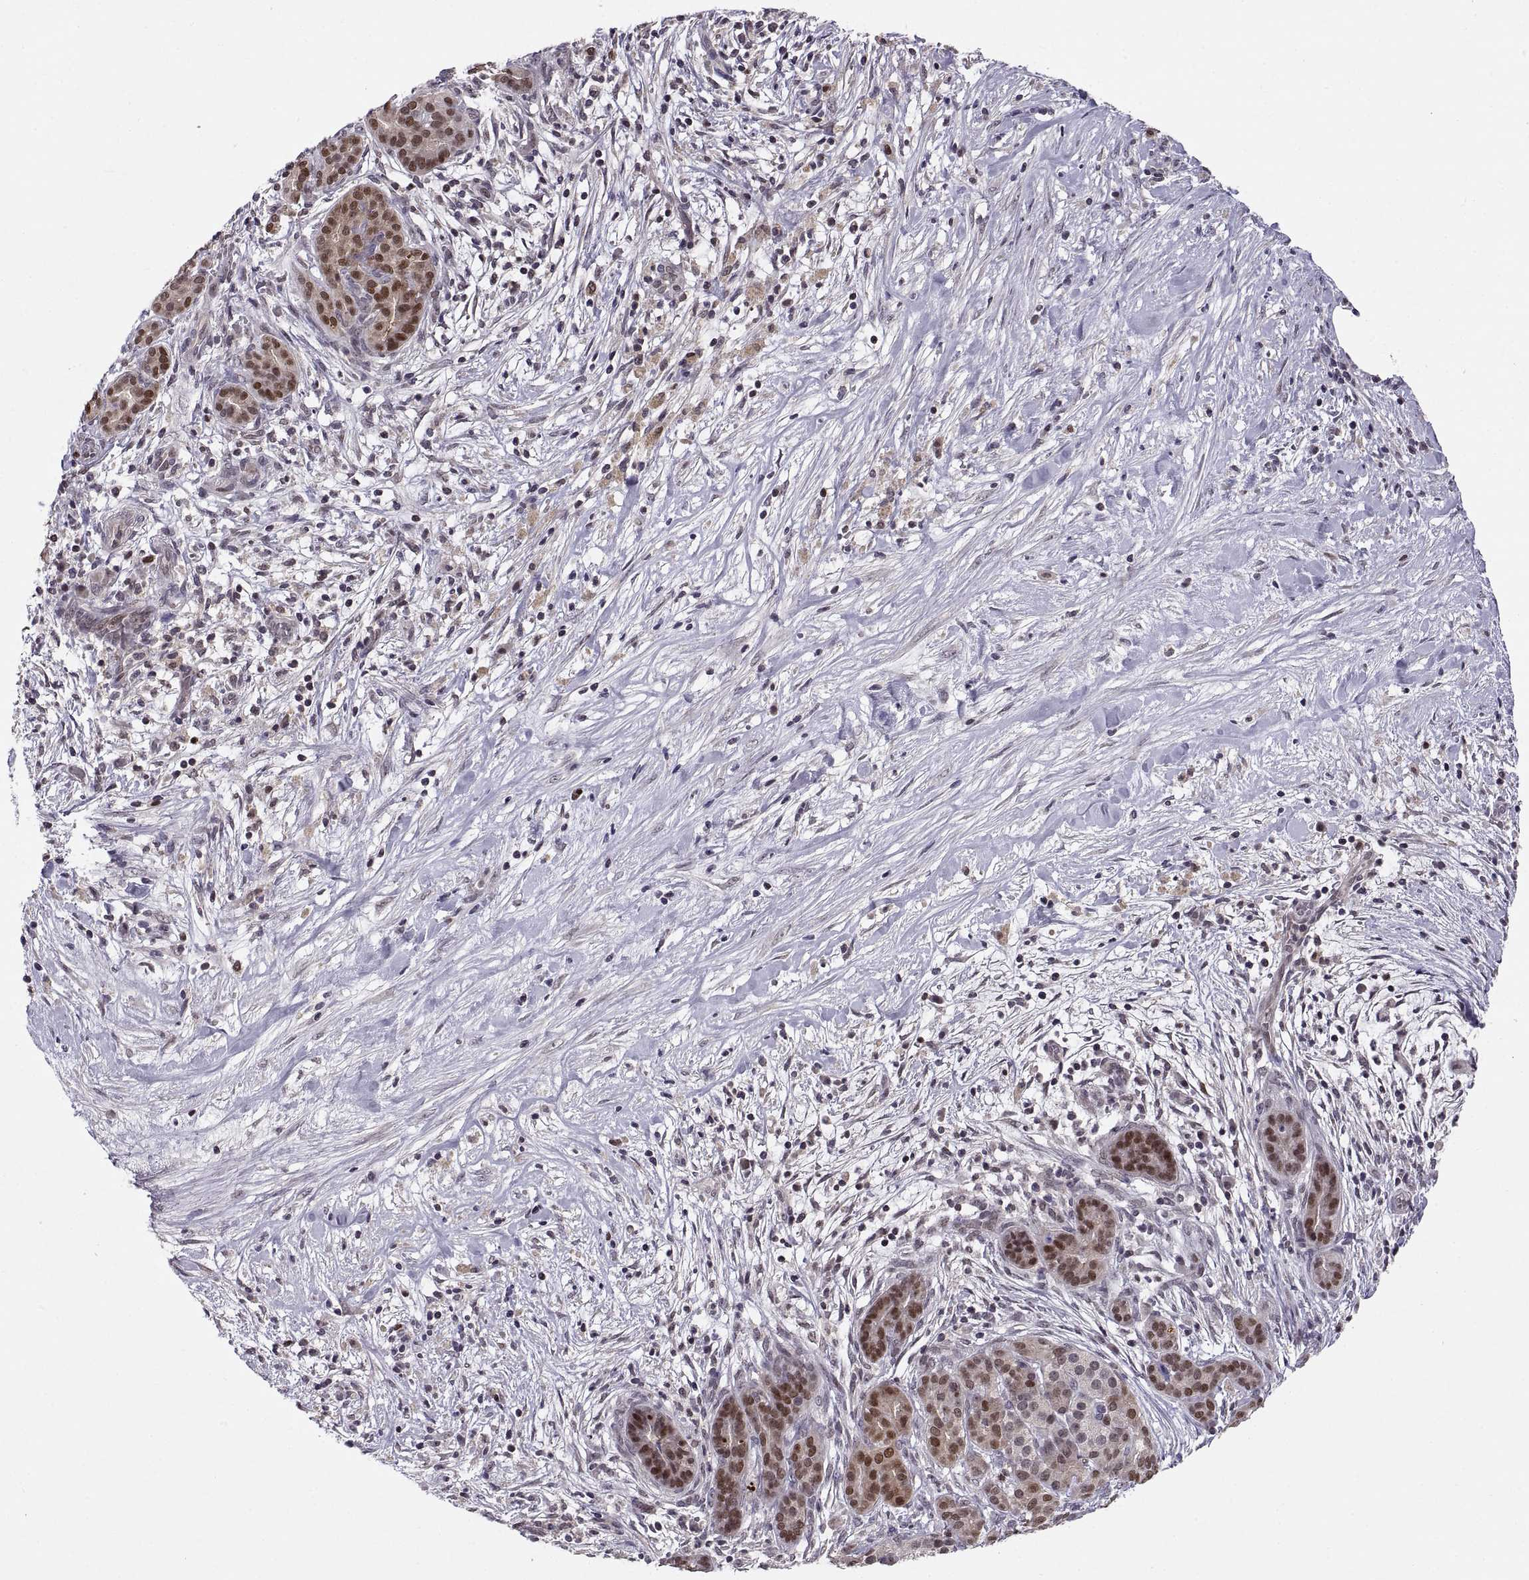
{"staining": {"intensity": "moderate", "quantity": ">75%", "location": "nuclear"}, "tissue": "pancreatic cancer", "cell_type": "Tumor cells", "image_type": "cancer", "snomed": [{"axis": "morphology", "description": "Adenocarcinoma, NOS"}, {"axis": "topography", "description": "Pancreas"}], "caption": "This histopathology image exhibits IHC staining of adenocarcinoma (pancreatic), with medium moderate nuclear staining in approximately >75% of tumor cells.", "gene": "CHFR", "patient": {"sex": "male", "age": 44}}